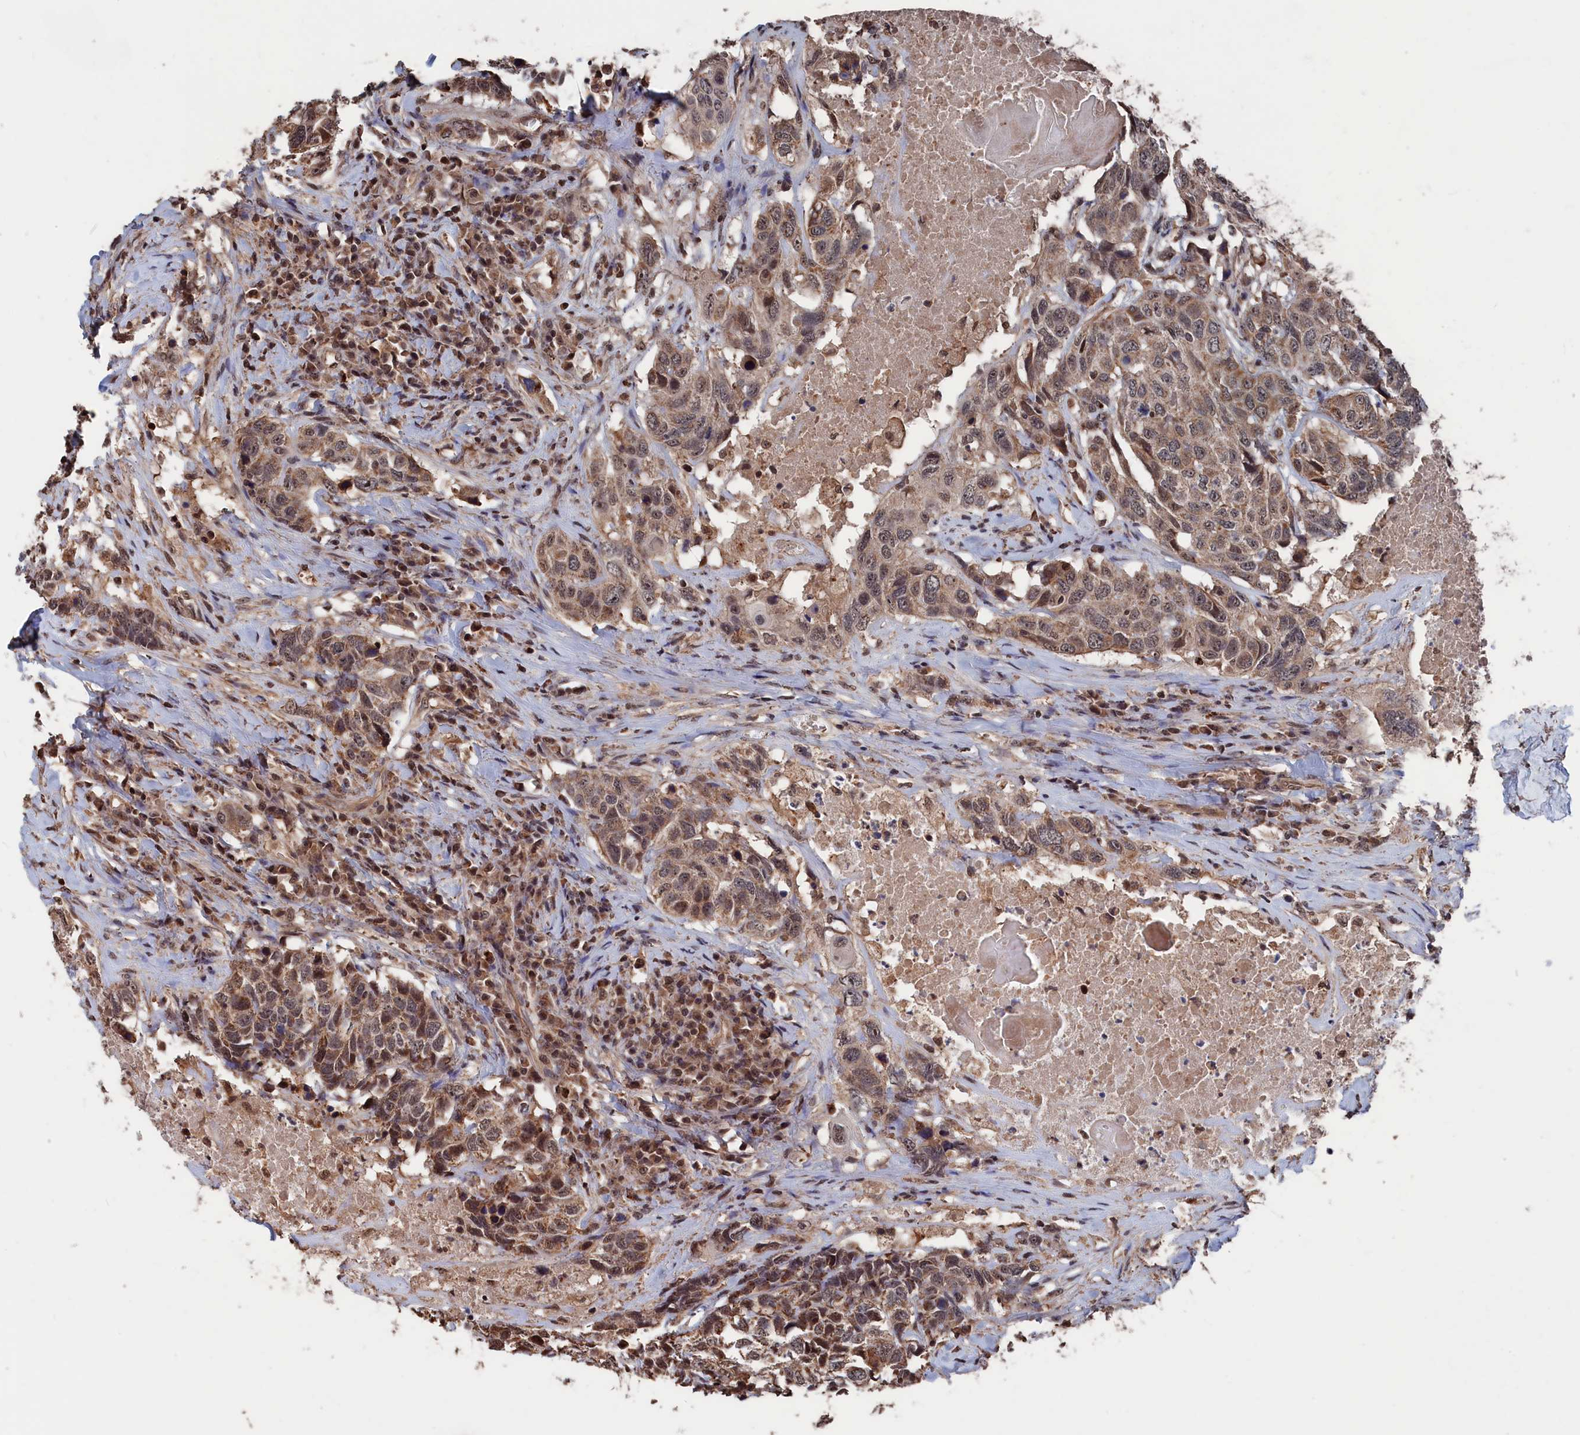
{"staining": {"intensity": "moderate", "quantity": ">75%", "location": "cytoplasmic/membranous,nuclear"}, "tissue": "head and neck cancer", "cell_type": "Tumor cells", "image_type": "cancer", "snomed": [{"axis": "morphology", "description": "Squamous cell carcinoma, NOS"}, {"axis": "topography", "description": "Head-Neck"}], "caption": "Immunohistochemical staining of human head and neck squamous cell carcinoma reveals medium levels of moderate cytoplasmic/membranous and nuclear protein expression in approximately >75% of tumor cells.", "gene": "PDE12", "patient": {"sex": "male", "age": 66}}